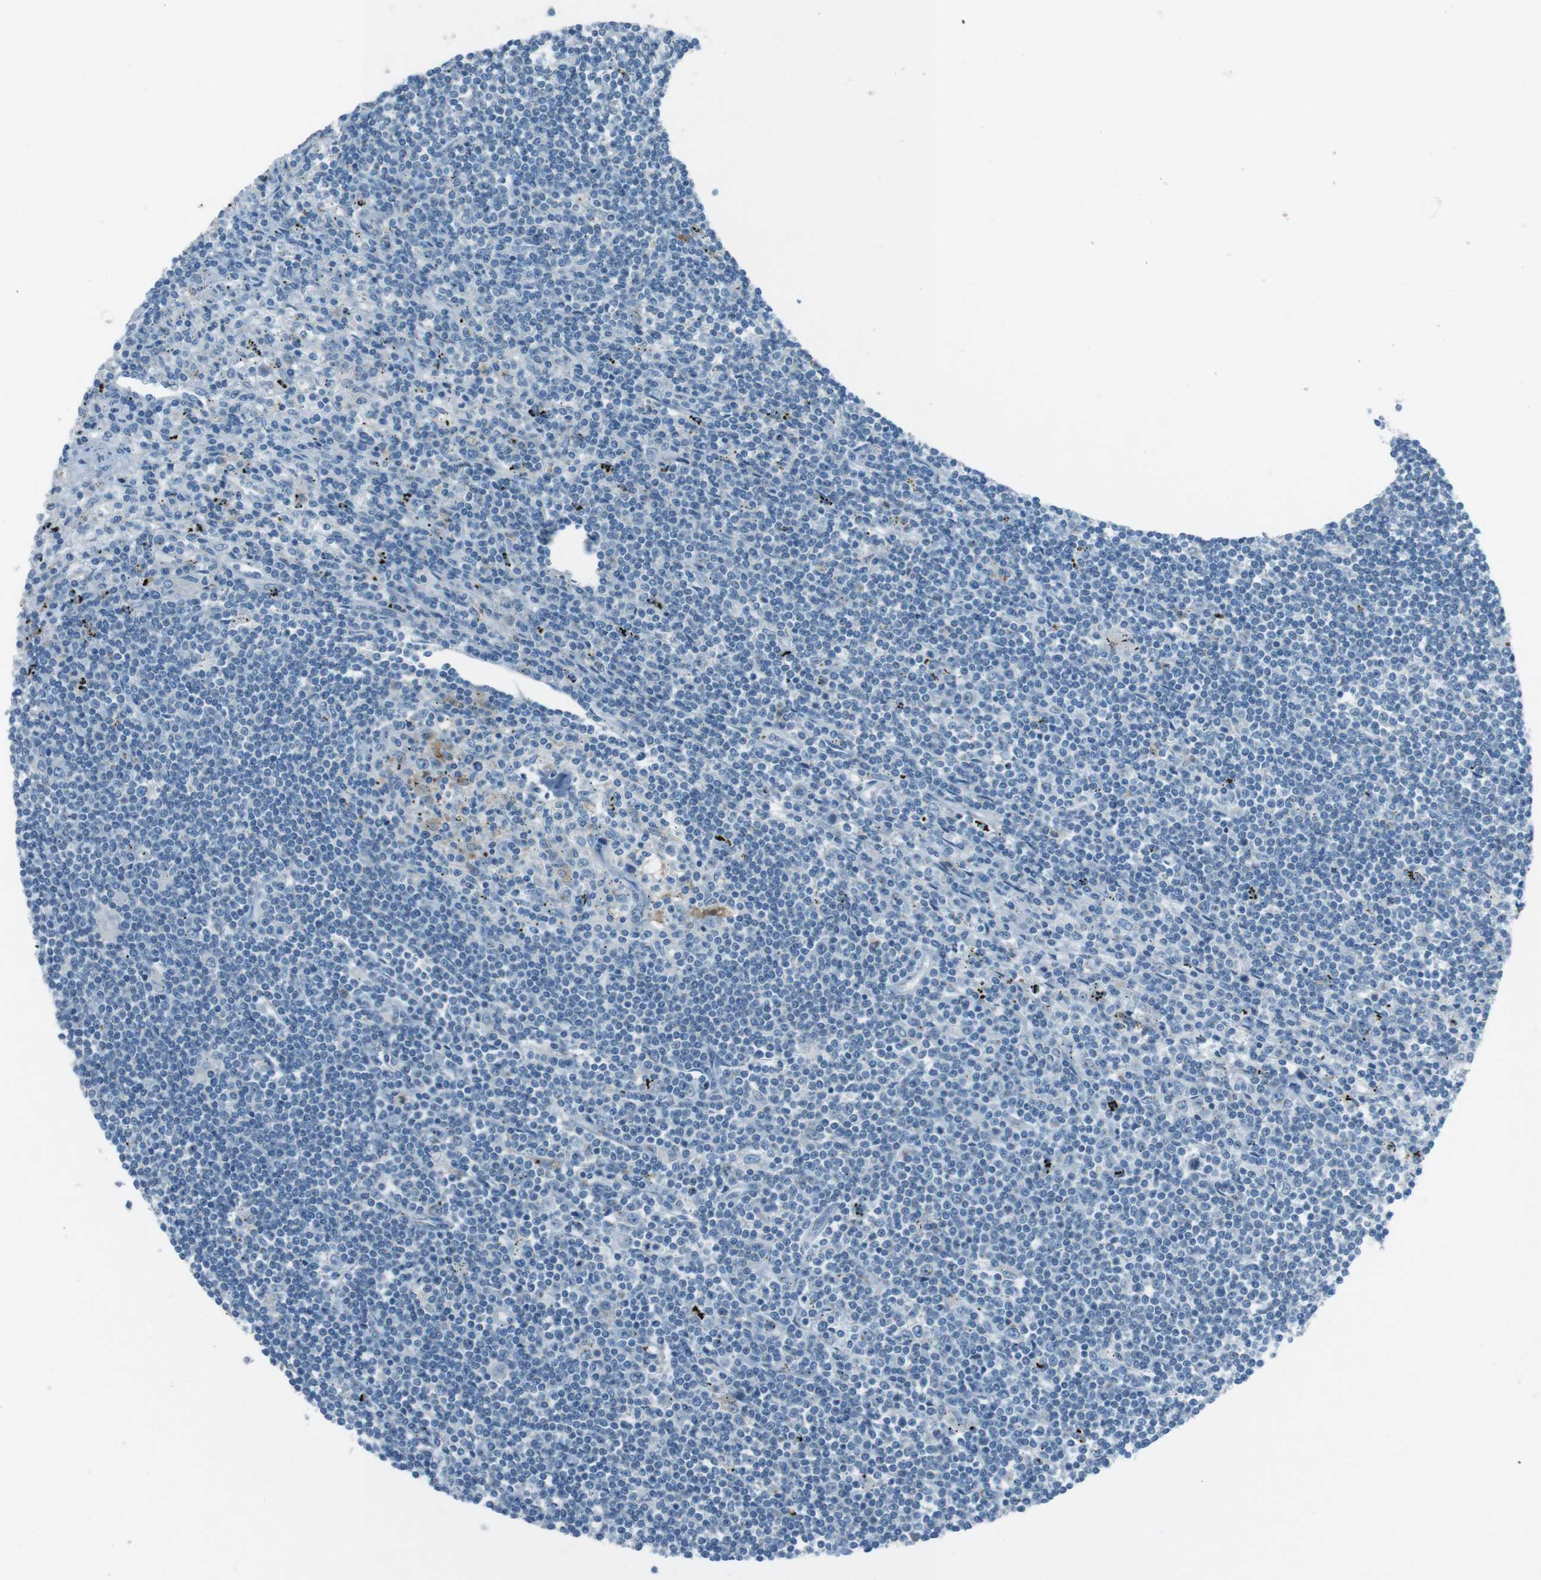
{"staining": {"intensity": "negative", "quantity": "none", "location": "none"}, "tissue": "lymphoma", "cell_type": "Tumor cells", "image_type": "cancer", "snomed": [{"axis": "morphology", "description": "Malignant lymphoma, non-Hodgkin's type, Low grade"}, {"axis": "topography", "description": "Spleen"}], "caption": "Immunohistochemical staining of human lymphoma reveals no significant staining in tumor cells.", "gene": "TXNDC15", "patient": {"sex": "male", "age": 76}}